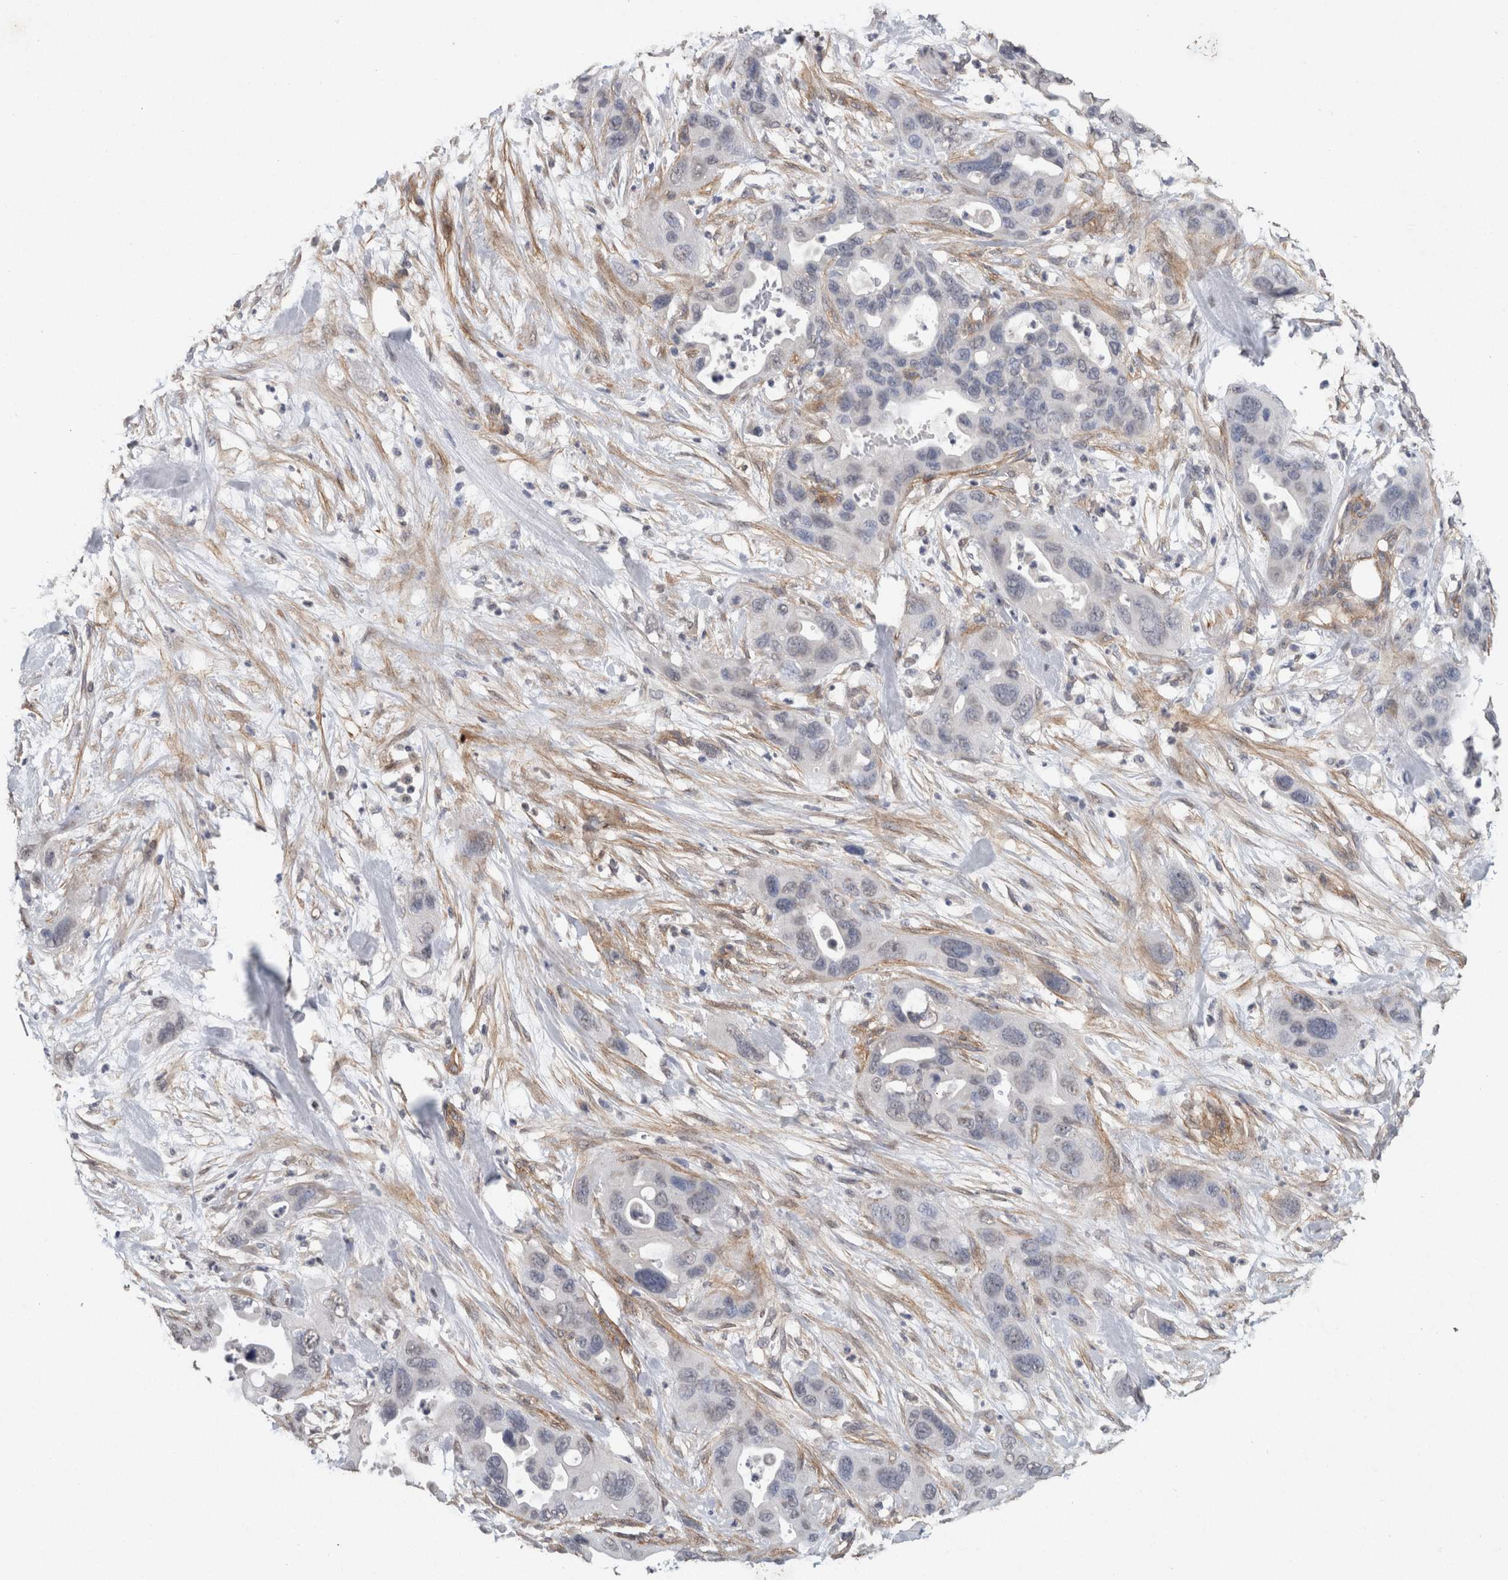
{"staining": {"intensity": "negative", "quantity": "none", "location": "none"}, "tissue": "pancreatic cancer", "cell_type": "Tumor cells", "image_type": "cancer", "snomed": [{"axis": "morphology", "description": "Adenocarcinoma, NOS"}, {"axis": "topography", "description": "Pancreas"}], "caption": "Immunohistochemical staining of pancreatic adenocarcinoma exhibits no significant positivity in tumor cells.", "gene": "RECK", "patient": {"sex": "female", "age": 71}}